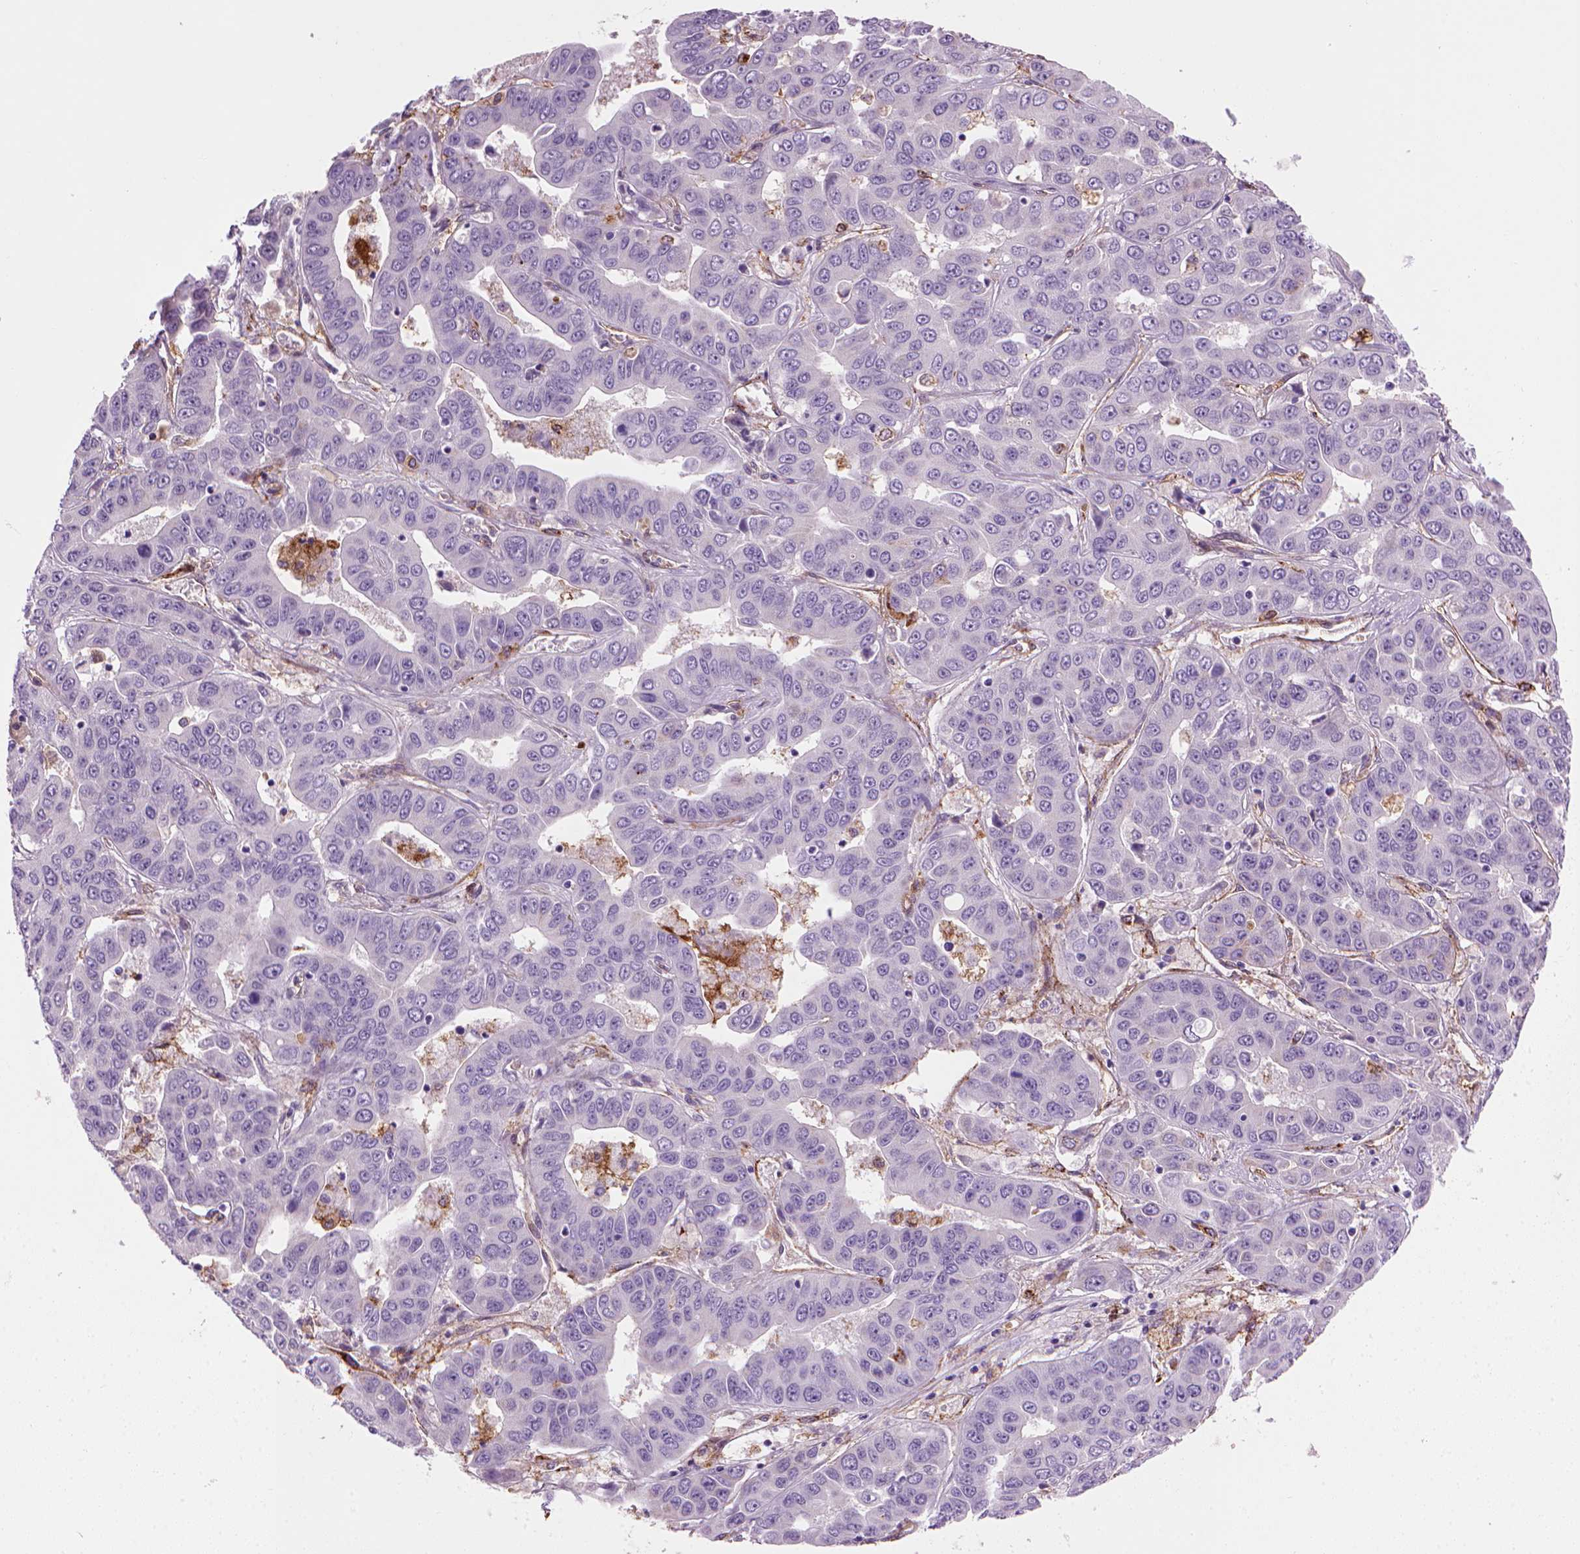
{"staining": {"intensity": "negative", "quantity": "none", "location": "none"}, "tissue": "liver cancer", "cell_type": "Tumor cells", "image_type": "cancer", "snomed": [{"axis": "morphology", "description": "Cholangiocarcinoma"}, {"axis": "topography", "description": "Liver"}], "caption": "The image reveals no staining of tumor cells in liver cancer. (IHC, brightfield microscopy, high magnification).", "gene": "MARCKS", "patient": {"sex": "female", "age": 52}}